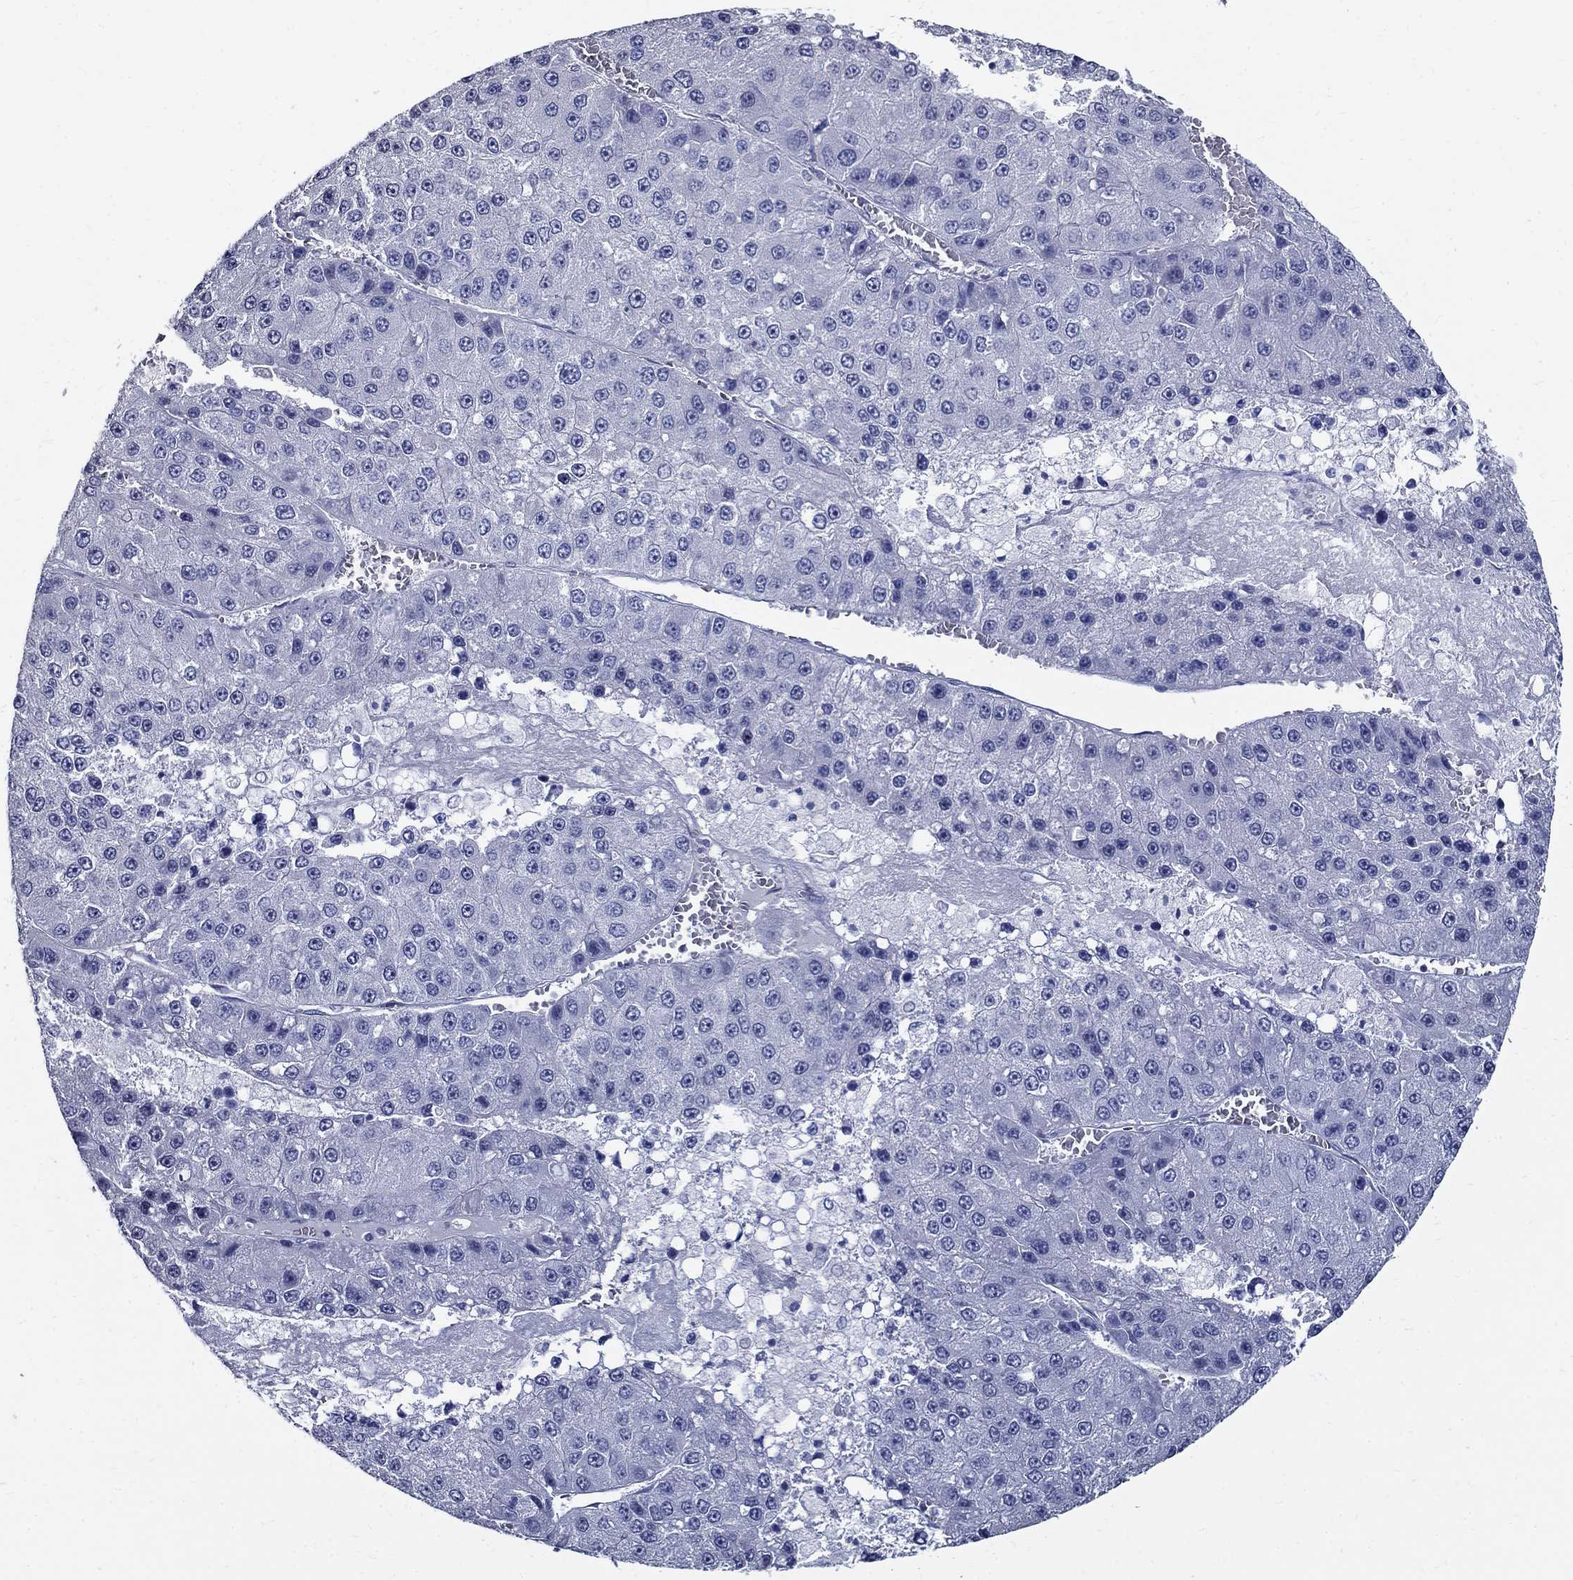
{"staining": {"intensity": "negative", "quantity": "none", "location": "none"}, "tissue": "liver cancer", "cell_type": "Tumor cells", "image_type": "cancer", "snomed": [{"axis": "morphology", "description": "Carcinoma, Hepatocellular, NOS"}, {"axis": "topography", "description": "Liver"}], "caption": "DAB immunohistochemical staining of human liver cancer (hepatocellular carcinoma) demonstrates no significant staining in tumor cells.", "gene": "GUCA1A", "patient": {"sex": "female", "age": 73}}